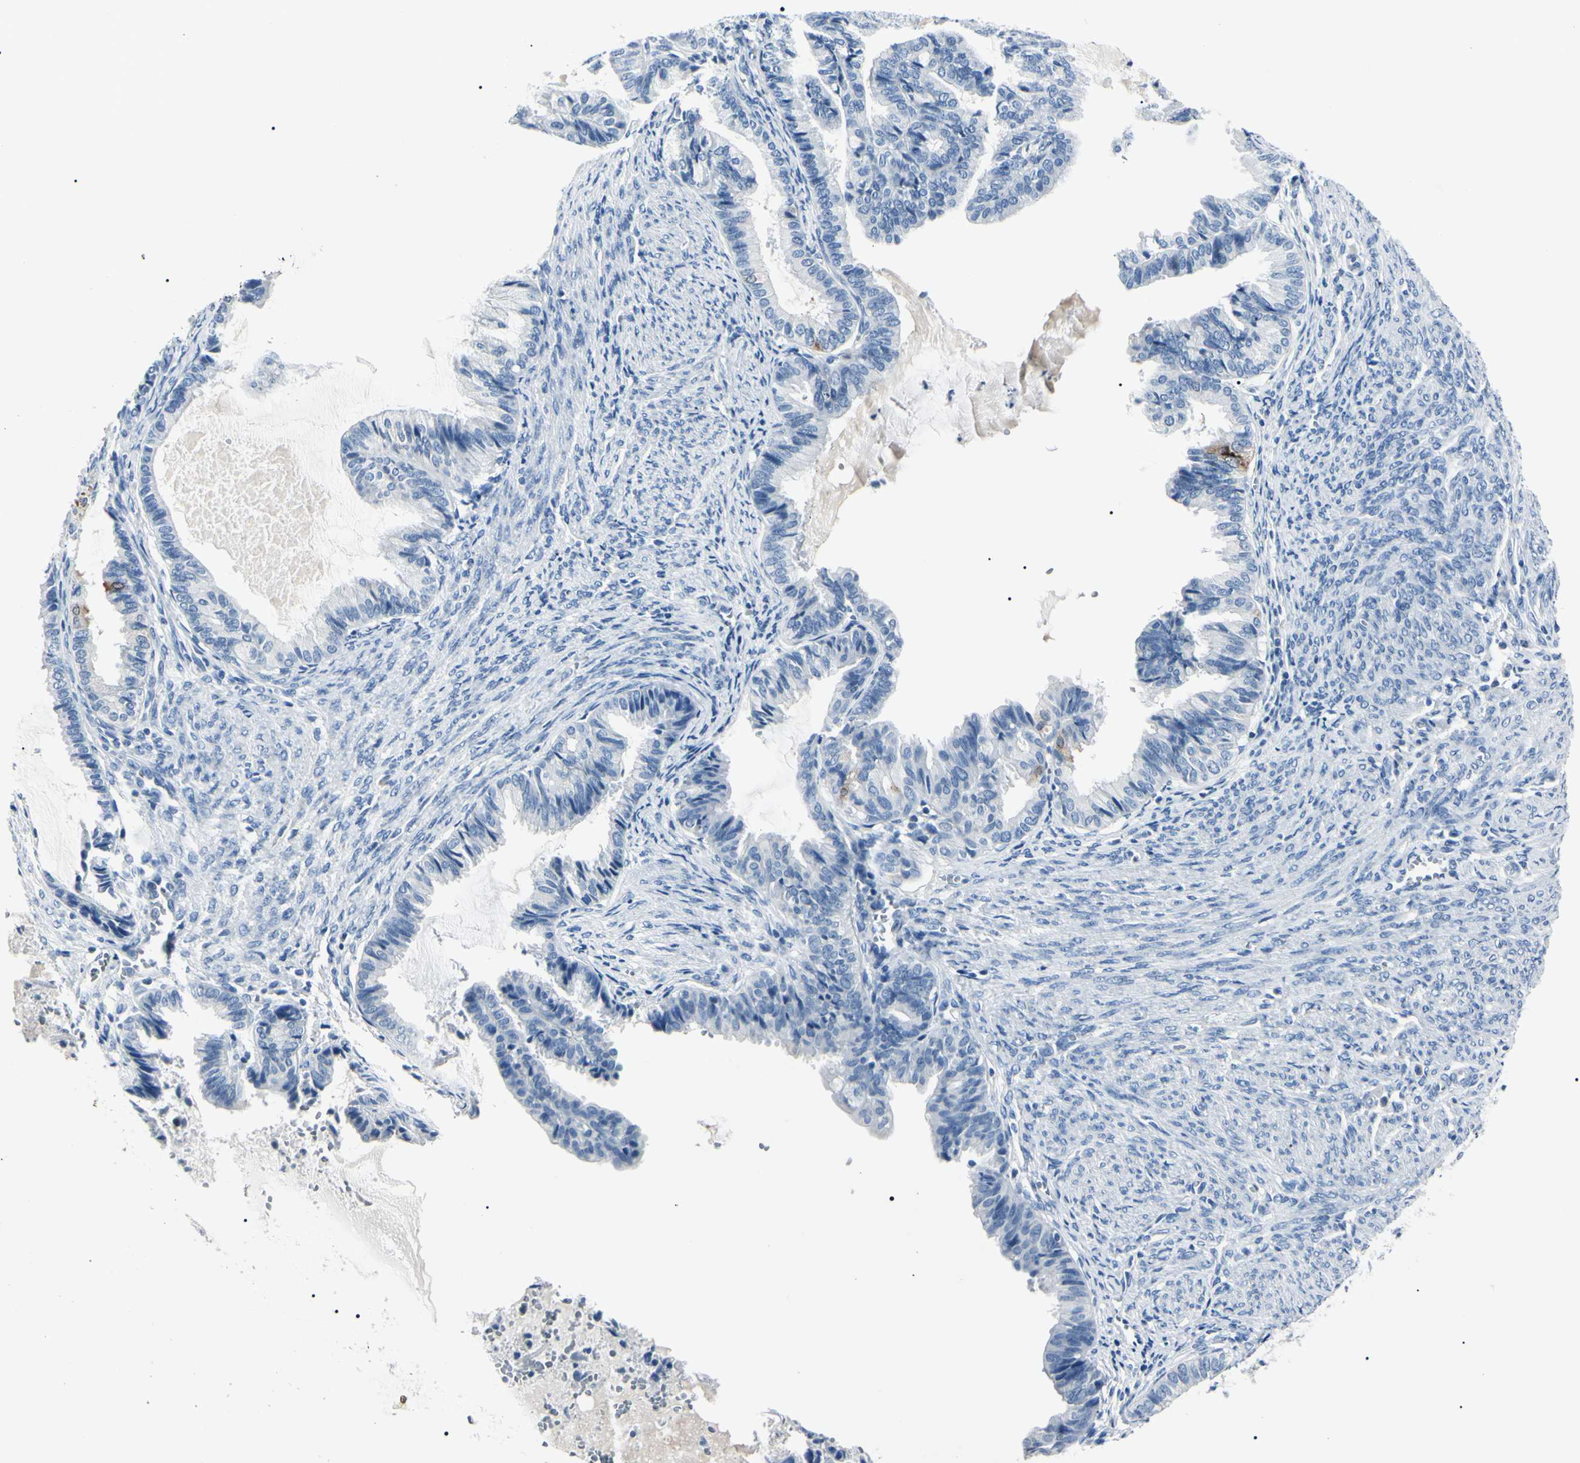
{"staining": {"intensity": "negative", "quantity": "none", "location": "none"}, "tissue": "endometrial cancer", "cell_type": "Tumor cells", "image_type": "cancer", "snomed": [{"axis": "morphology", "description": "Adenocarcinoma, NOS"}, {"axis": "topography", "description": "Endometrium"}], "caption": "Endometrial cancer was stained to show a protein in brown. There is no significant expression in tumor cells.", "gene": "CA2", "patient": {"sex": "female", "age": 86}}